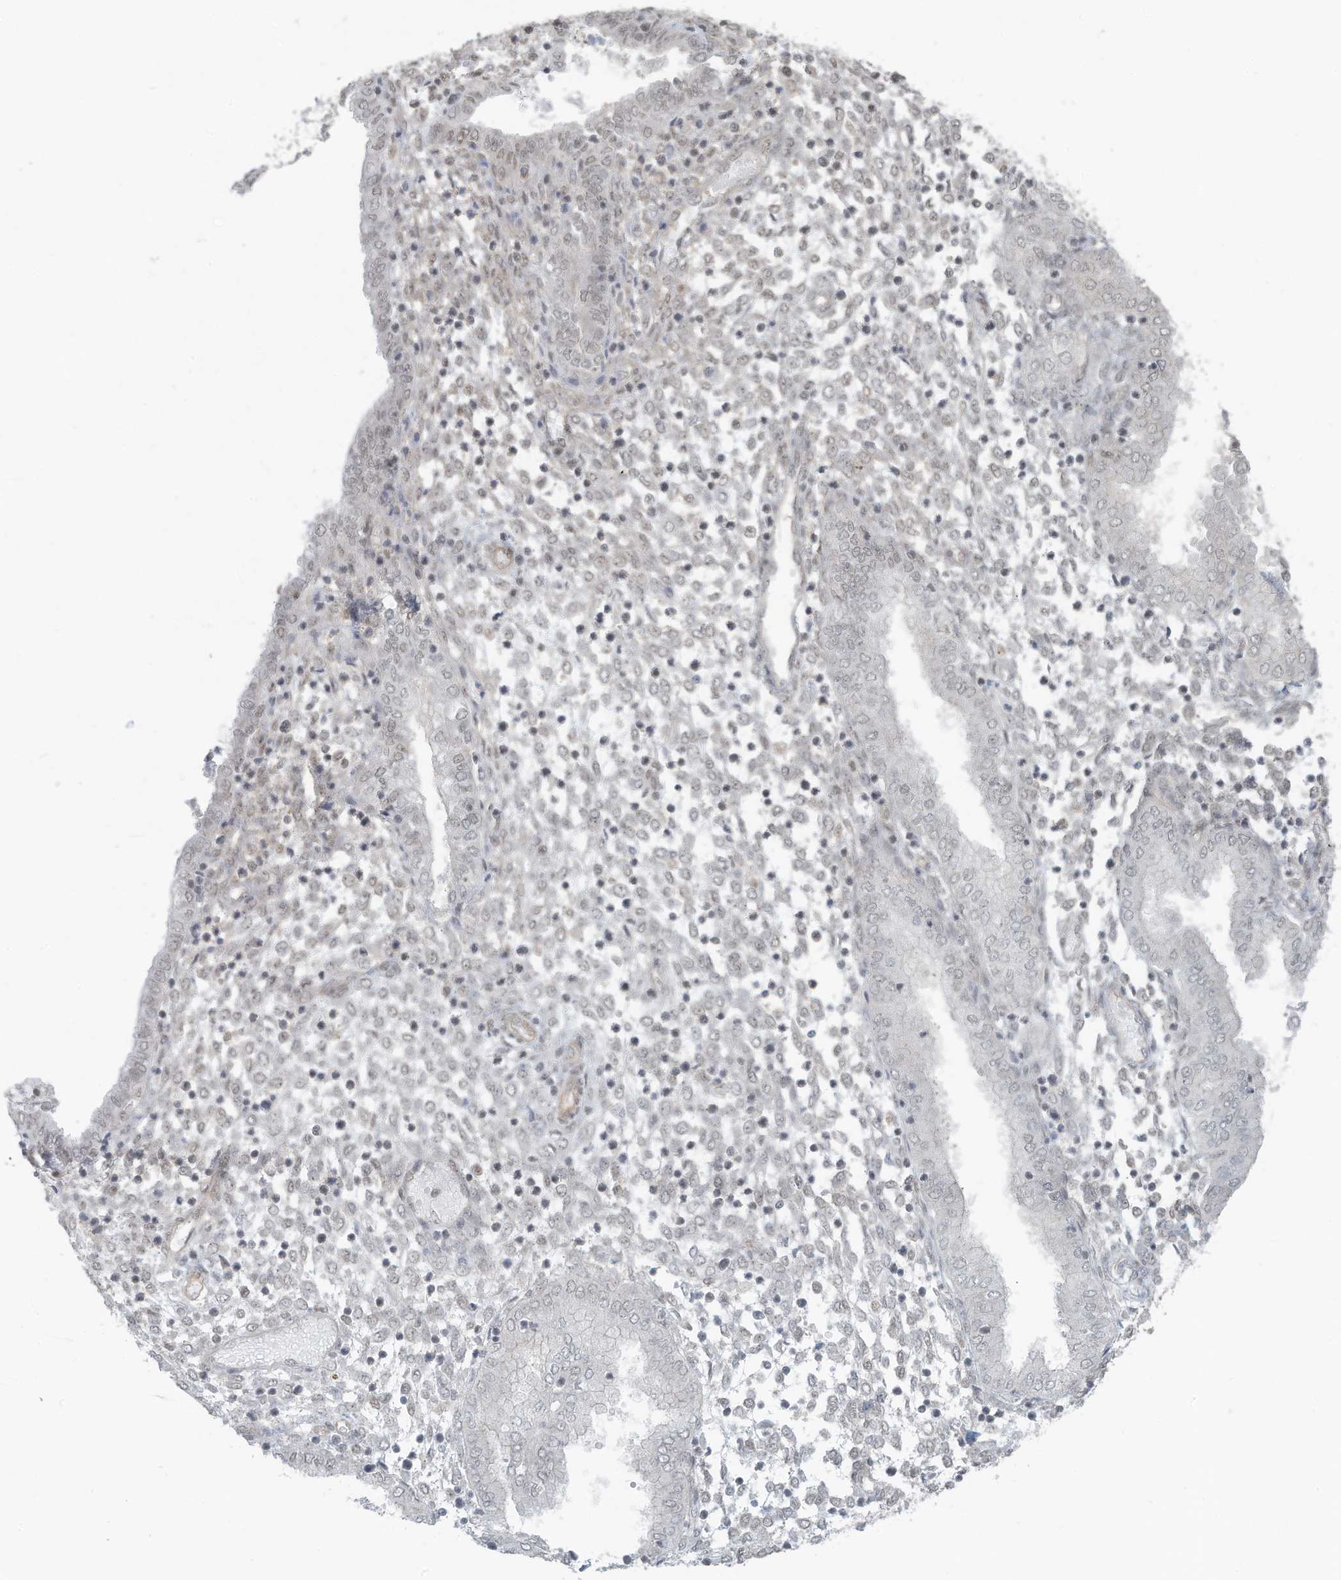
{"staining": {"intensity": "negative", "quantity": "none", "location": "none"}, "tissue": "endometrium", "cell_type": "Cells in endometrial stroma", "image_type": "normal", "snomed": [{"axis": "morphology", "description": "Normal tissue, NOS"}, {"axis": "topography", "description": "Endometrium"}], "caption": "This image is of unremarkable endometrium stained with IHC to label a protein in brown with the nuclei are counter-stained blue. There is no expression in cells in endometrial stroma.", "gene": "DBR1", "patient": {"sex": "female", "age": 53}}